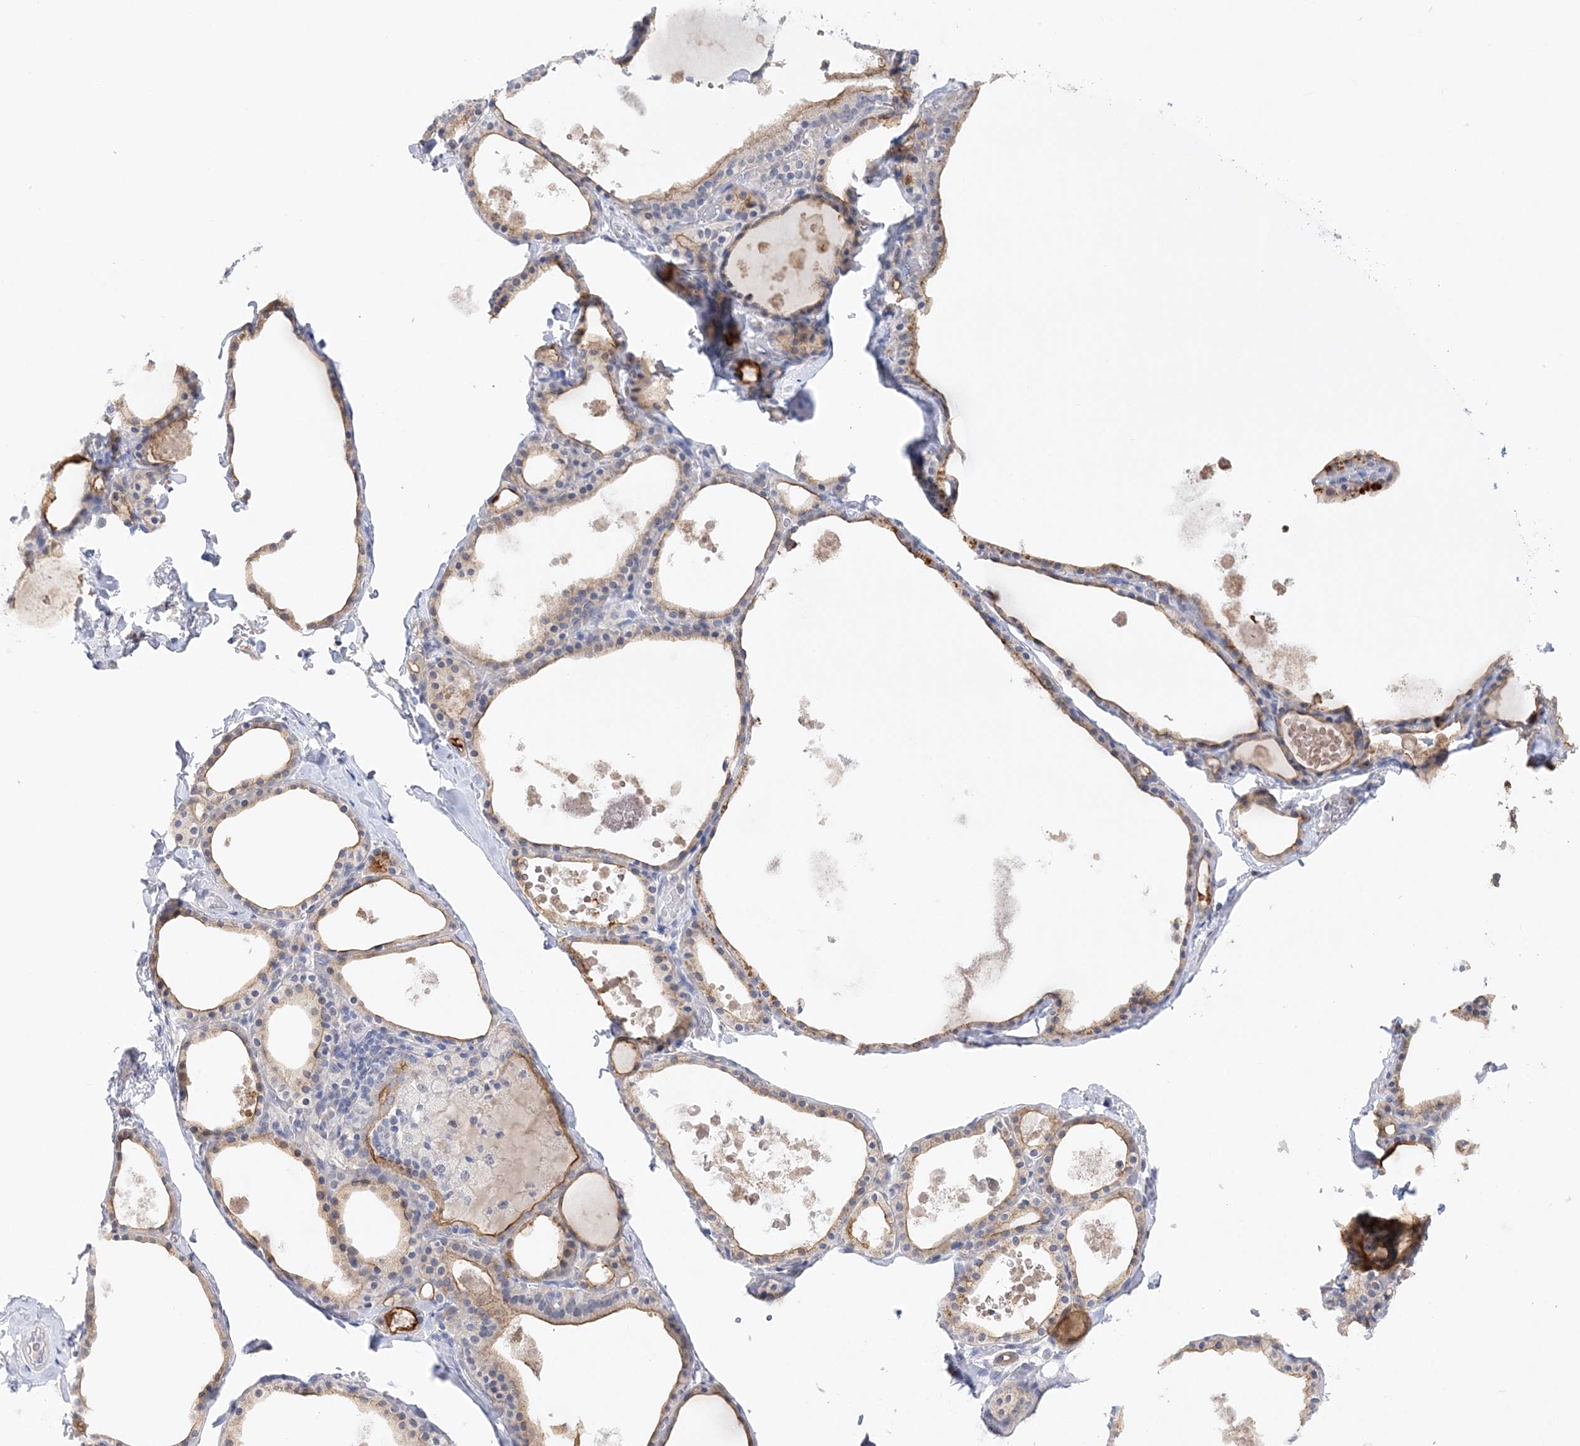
{"staining": {"intensity": "moderate", "quantity": ">75%", "location": "cytoplasmic/membranous"}, "tissue": "thyroid gland", "cell_type": "Glandular cells", "image_type": "normal", "snomed": [{"axis": "morphology", "description": "Normal tissue, NOS"}, {"axis": "topography", "description": "Thyroid gland"}], "caption": "Brown immunohistochemical staining in benign thyroid gland exhibits moderate cytoplasmic/membranous staining in approximately >75% of glandular cells.", "gene": "RPEL1", "patient": {"sex": "male", "age": 56}}